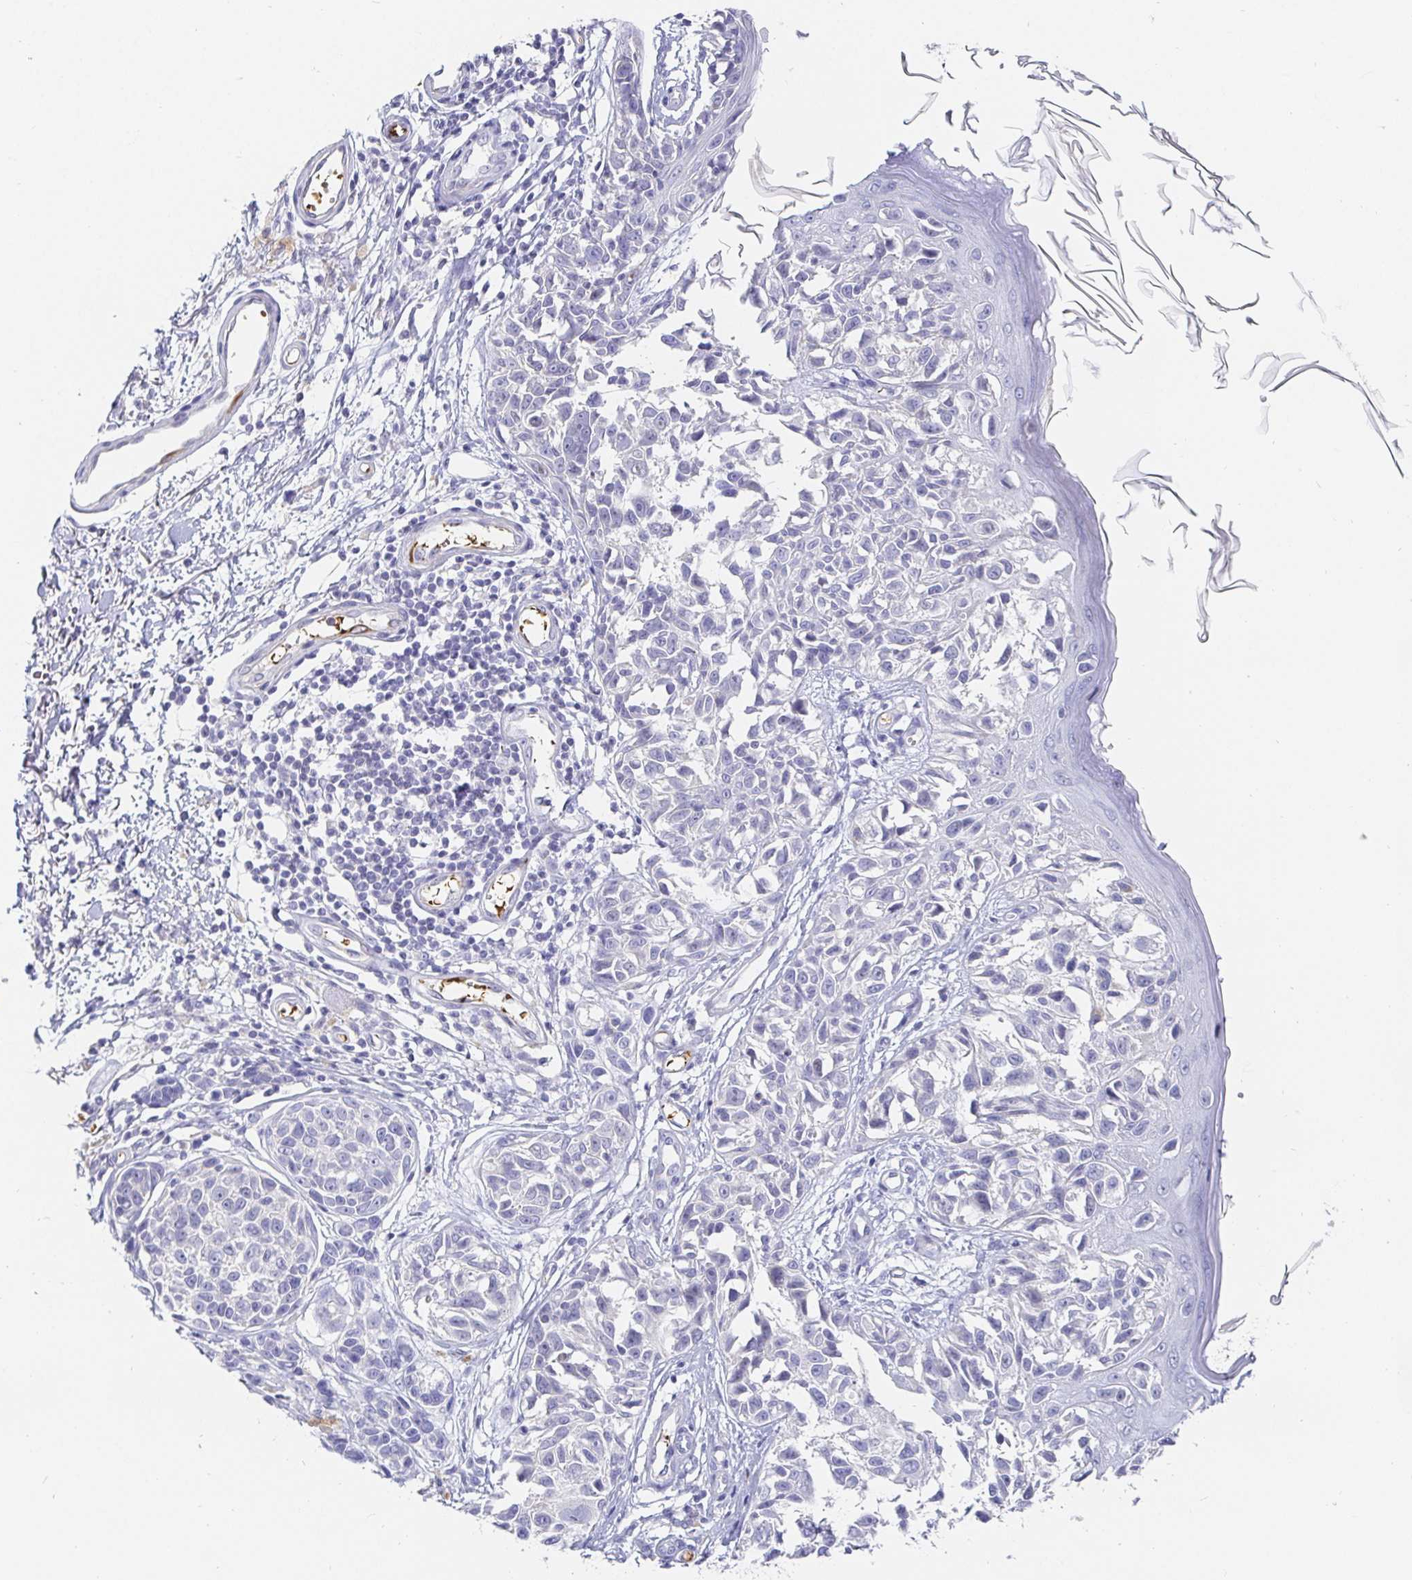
{"staining": {"intensity": "negative", "quantity": "none", "location": "none"}, "tissue": "melanoma", "cell_type": "Tumor cells", "image_type": "cancer", "snomed": [{"axis": "morphology", "description": "Malignant melanoma, NOS"}, {"axis": "topography", "description": "Skin"}], "caption": "DAB immunohistochemical staining of human melanoma demonstrates no significant positivity in tumor cells. (Brightfield microscopy of DAB IHC at high magnification).", "gene": "FGF21", "patient": {"sex": "male", "age": 73}}